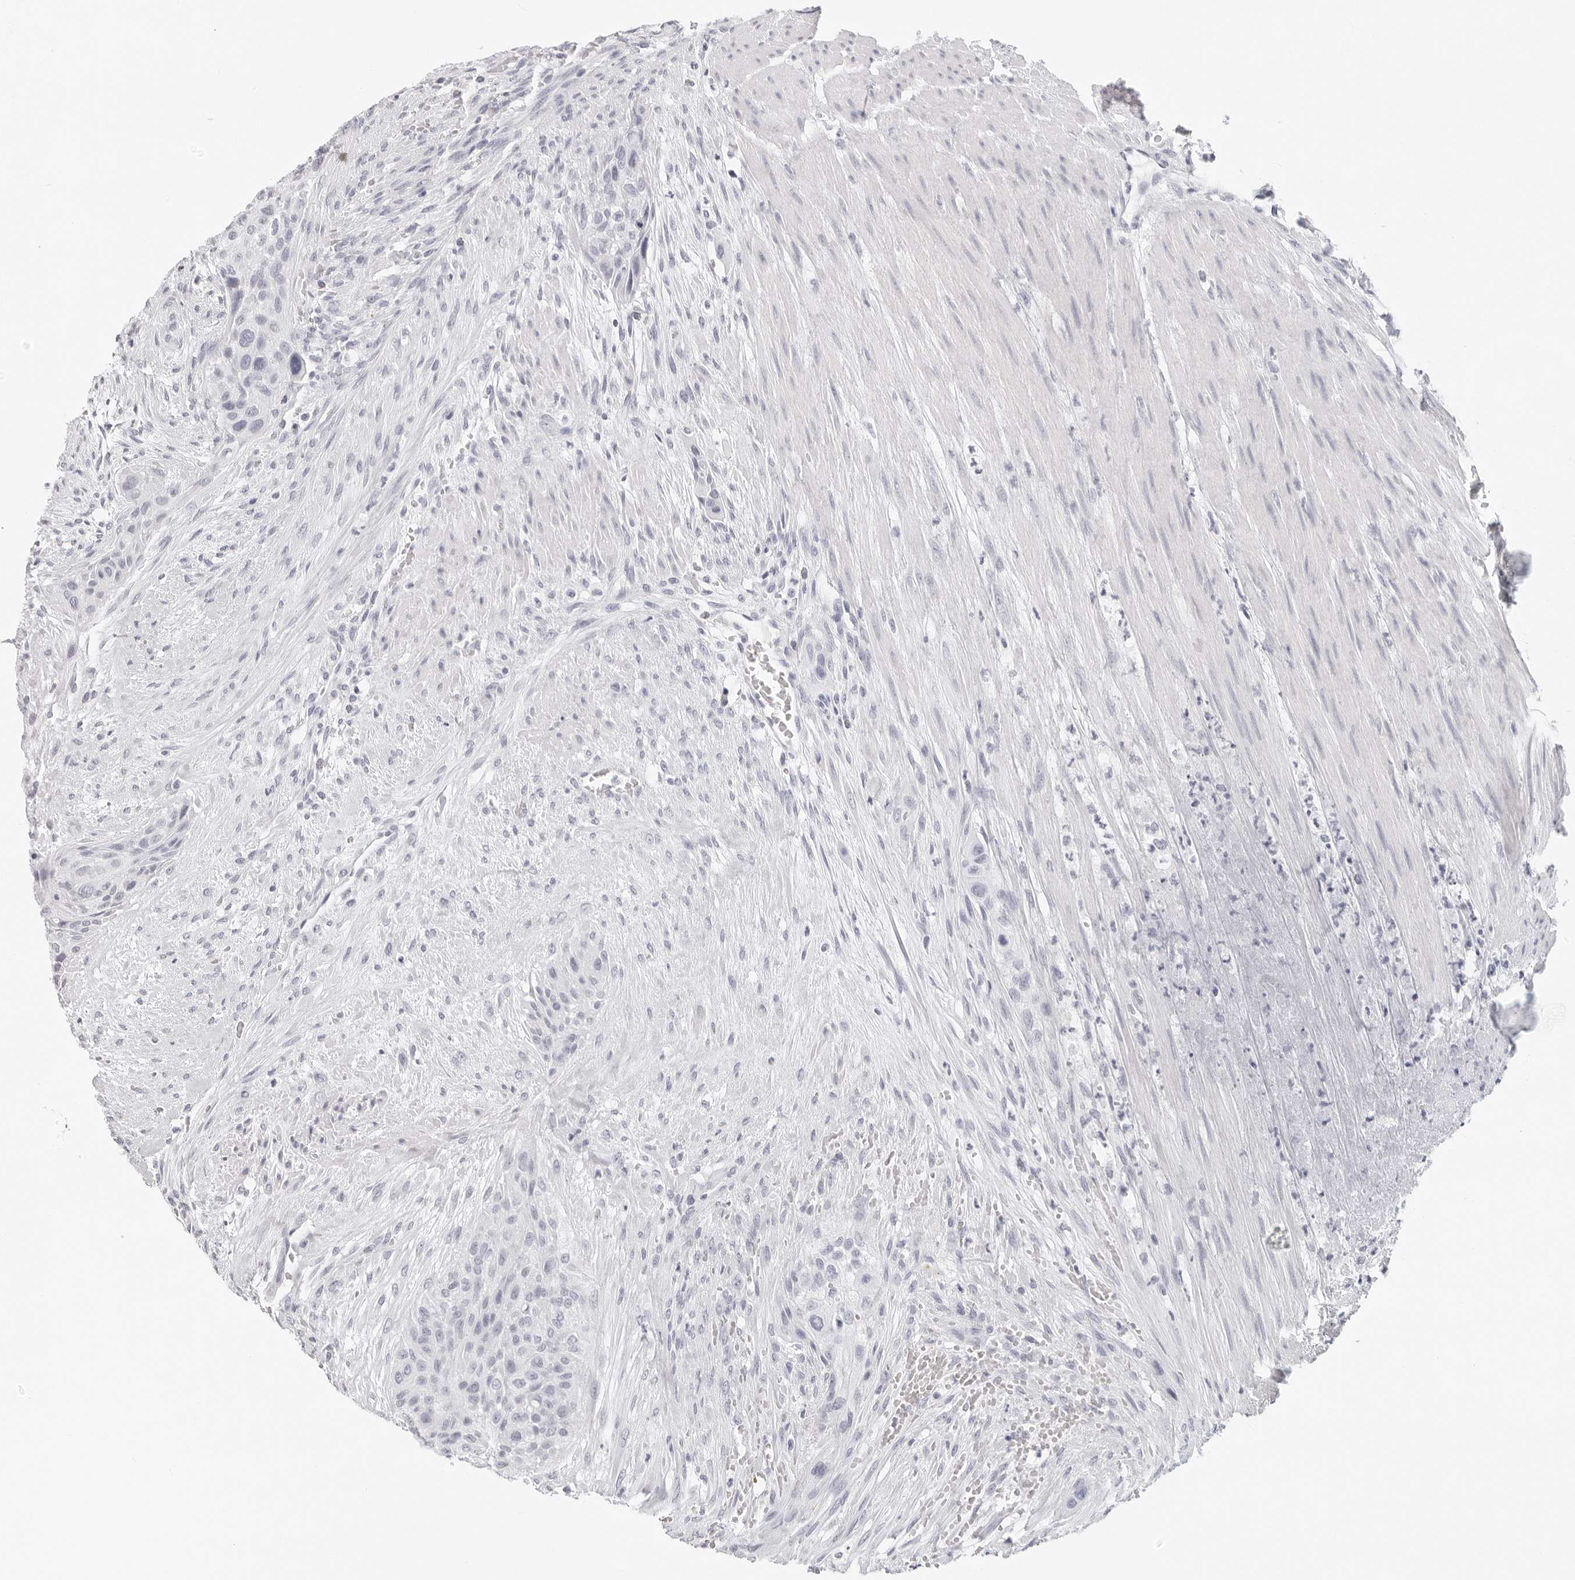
{"staining": {"intensity": "negative", "quantity": "none", "location": "none"}, "tissue": "urothelial cancer", "cell_type": "Tumor cells", "image_type": "cancer", "snomed": [{"axis": "morphology", "description": "Urothelial carcinoma, High grade"}, {"axis": "topography", "description": "Urinary bladder"}], "caption": "This is an immunohistochemistry (IHC) image of human high-grade urothelial carcinoma. There is no staining in tumor cells.", "gene": "AGMAT", "patient": {"sex": "male", "age": 35}}